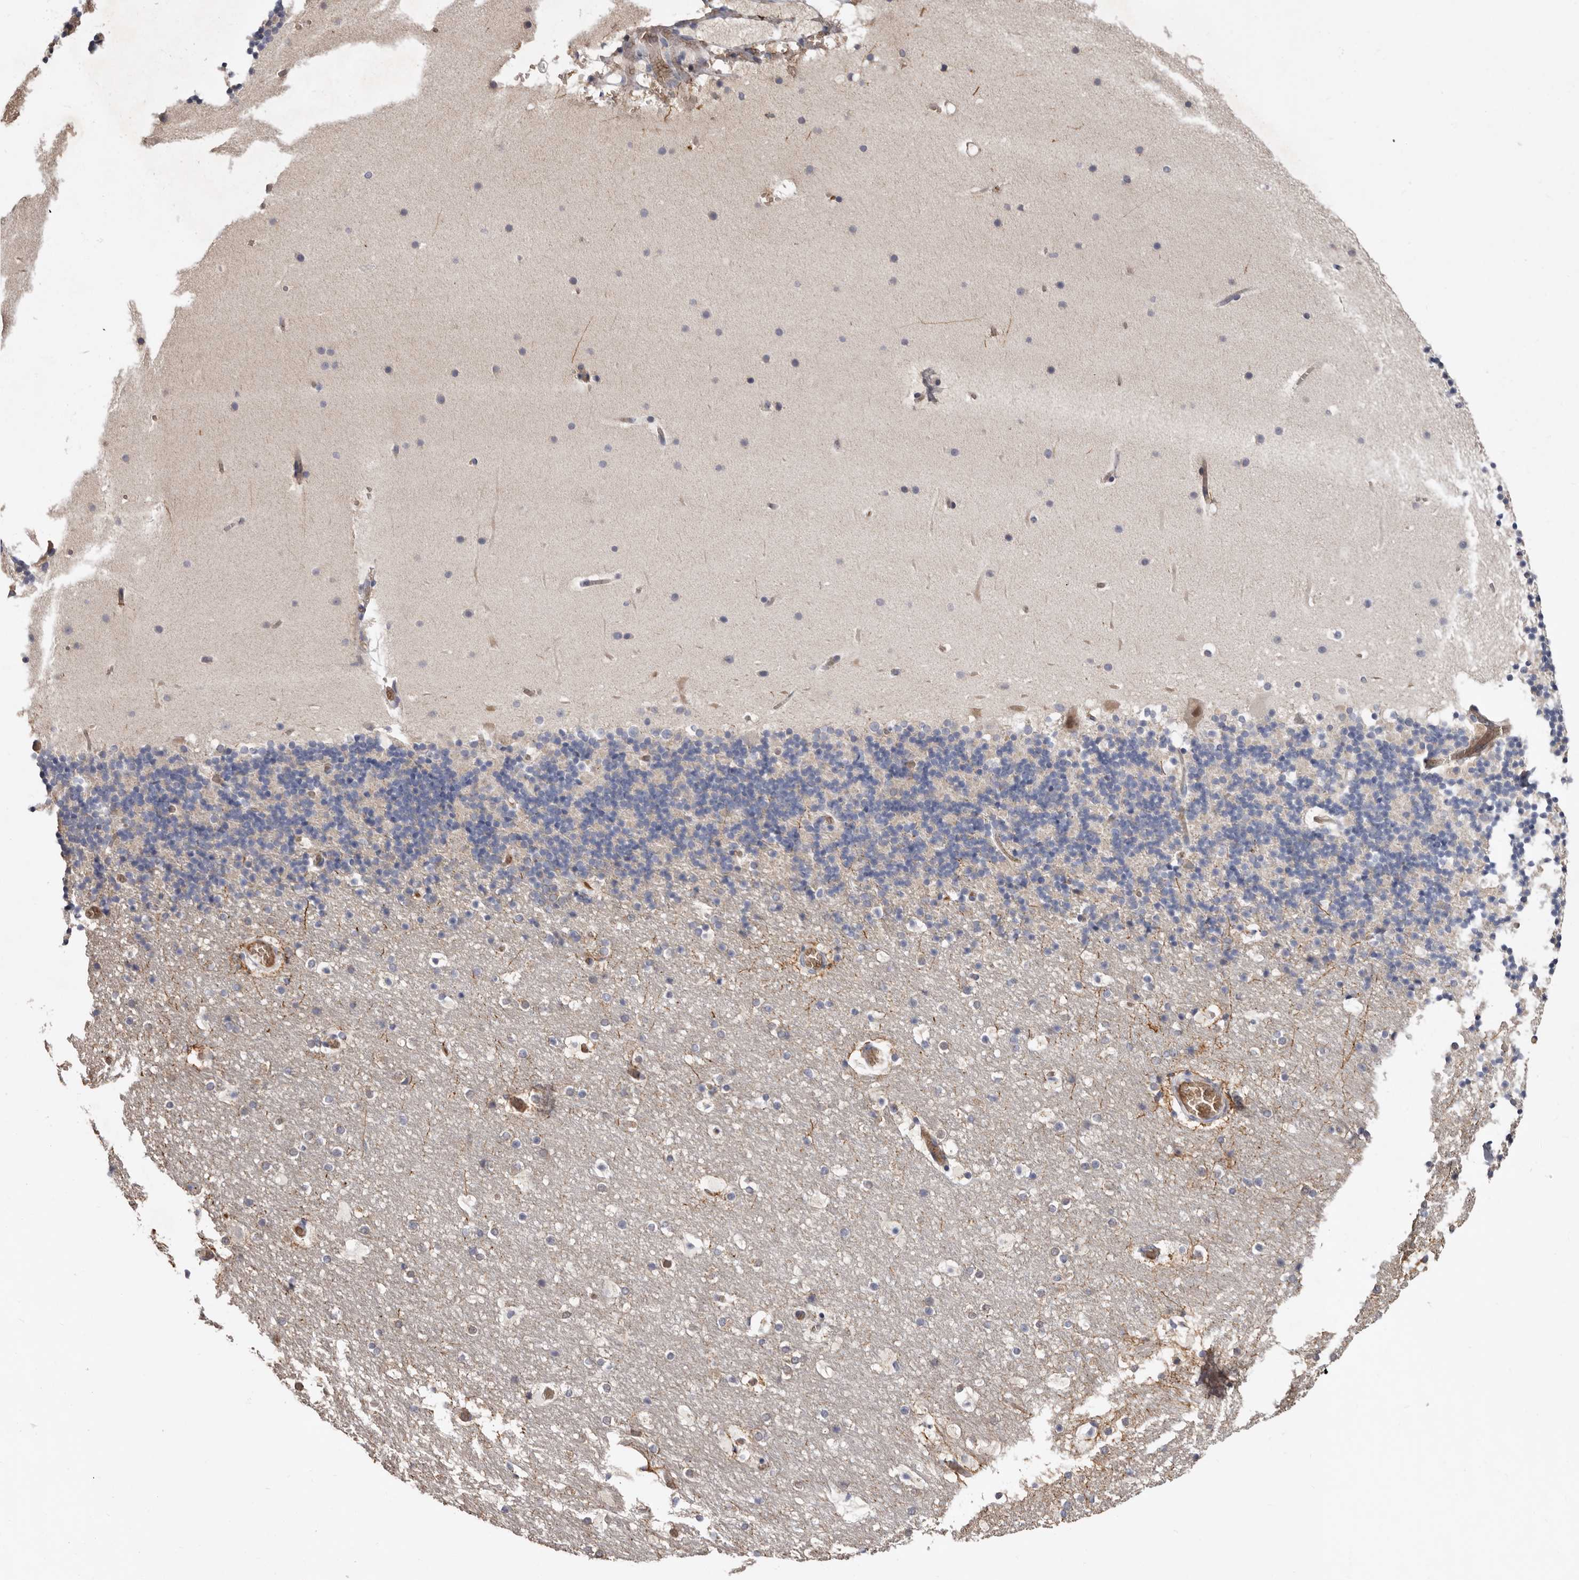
{"staining": {"intensity": "negative", "quantity": "none", "location": "none"}, "tissue": "cerebellum", "cell_type": "Cells in granular layer", "image_type": "normal", "snomed": [{"axis": "morphology", "description": "Normal tissue, NOS"}, {"axis": "topography", "description": "Cerebellum"}], "caption": "Cells in granular layer are negative for protein expression in benign human cerebellum. (Immunohistochemistry, brightfield microscopy, high magnification).", "gene": "SPTA1", "patient": {"sex": "male", "age": 57}}